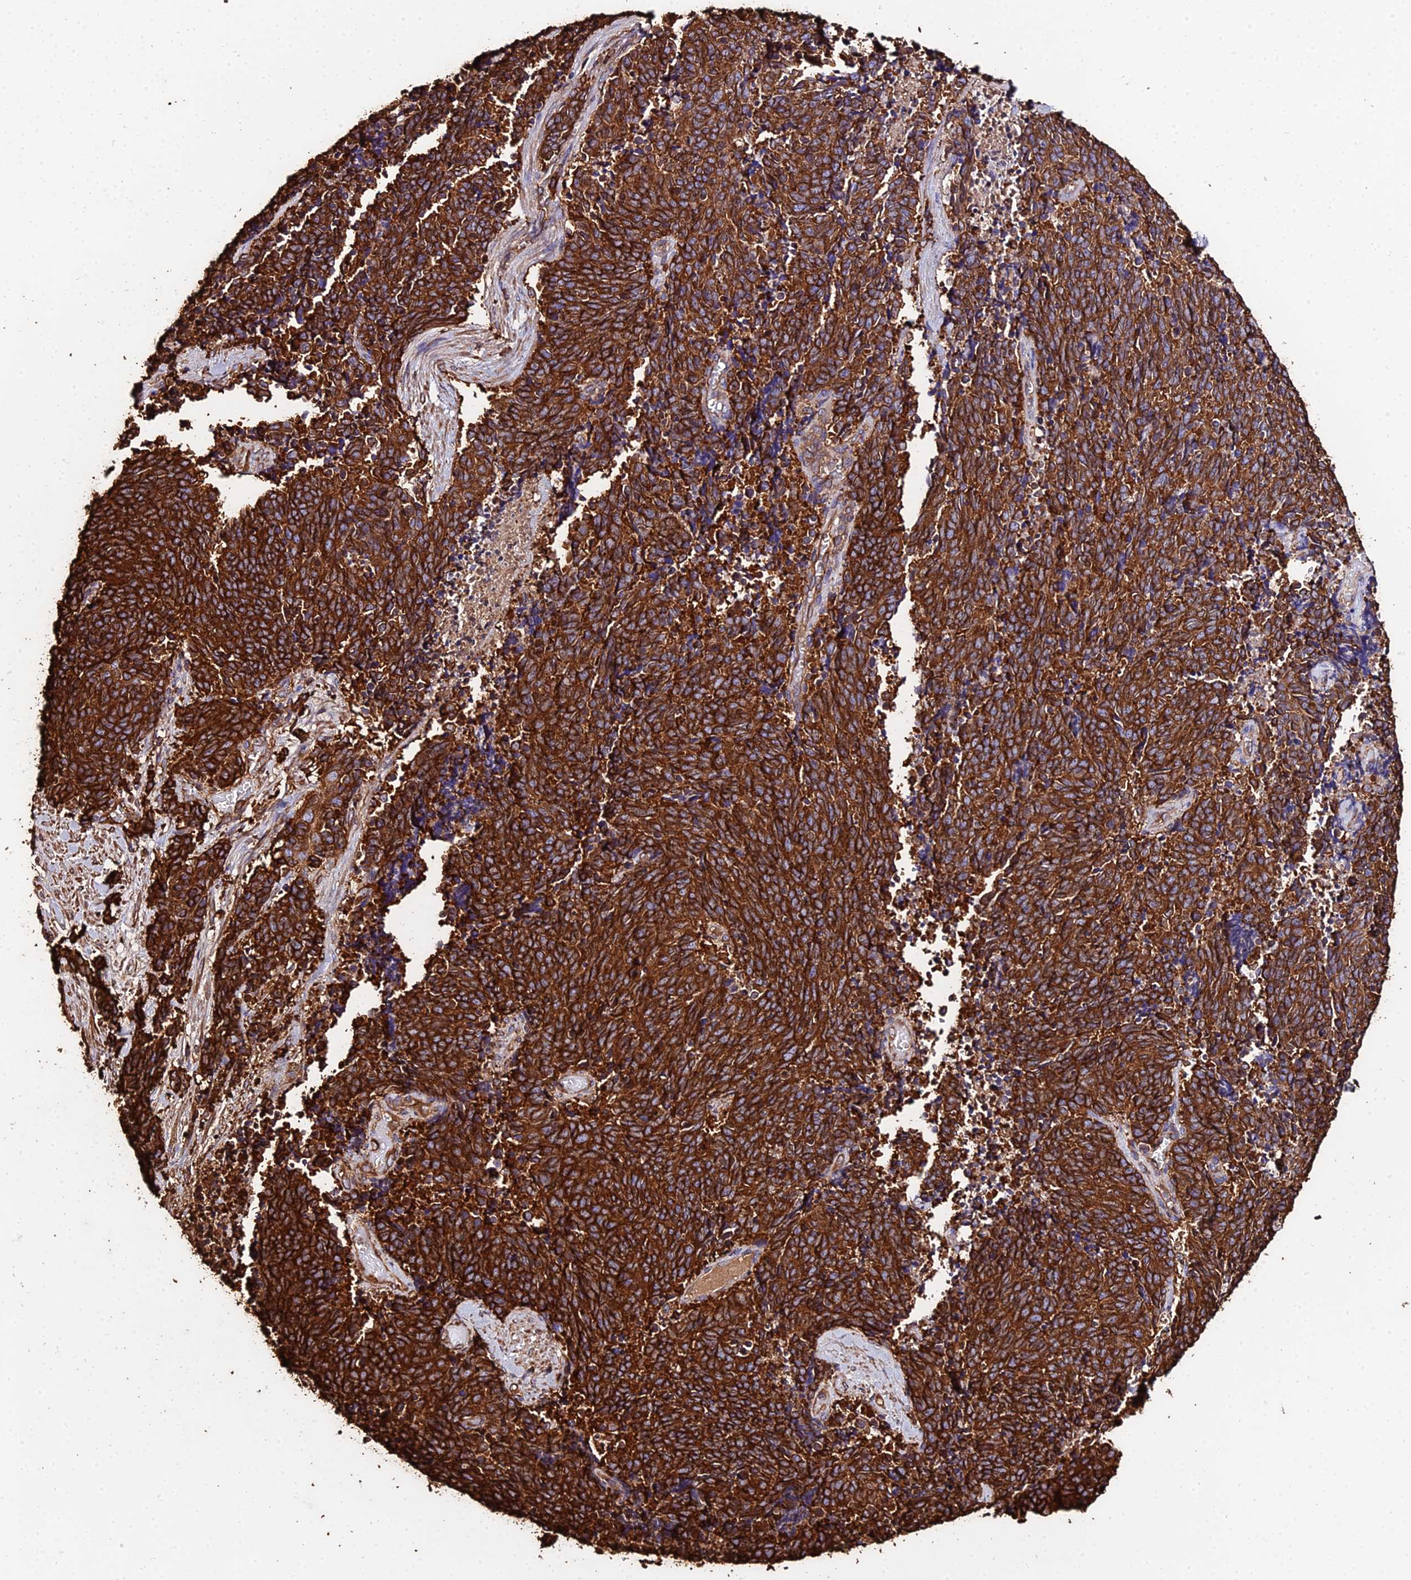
{"staining": {"intensity": "strong", "quantity": ">75%", "location": "cytoplasmic/membranous"}, "tissue": "cervical cancer", "cell_type": "Tumor cells", "image_type": "cancer", "snomed": [{"axis": "morphology", "description": "Squamous cell carcinoma, NOS"}, {"axis": "topography", "description": "Cervix"}], "caption": "IHC (DAB) staining of human cervical cancer (squamous cell carcinoma) reveals strong cytoplasmic/membranous protein positivity in about >75% of tumor cells. Immunohistochemistry (ihc) stains the protein in brown and the nuclei are stained blue.", "gene": "TUBA3D", "patient": {"sex": "female", "age": 29}}